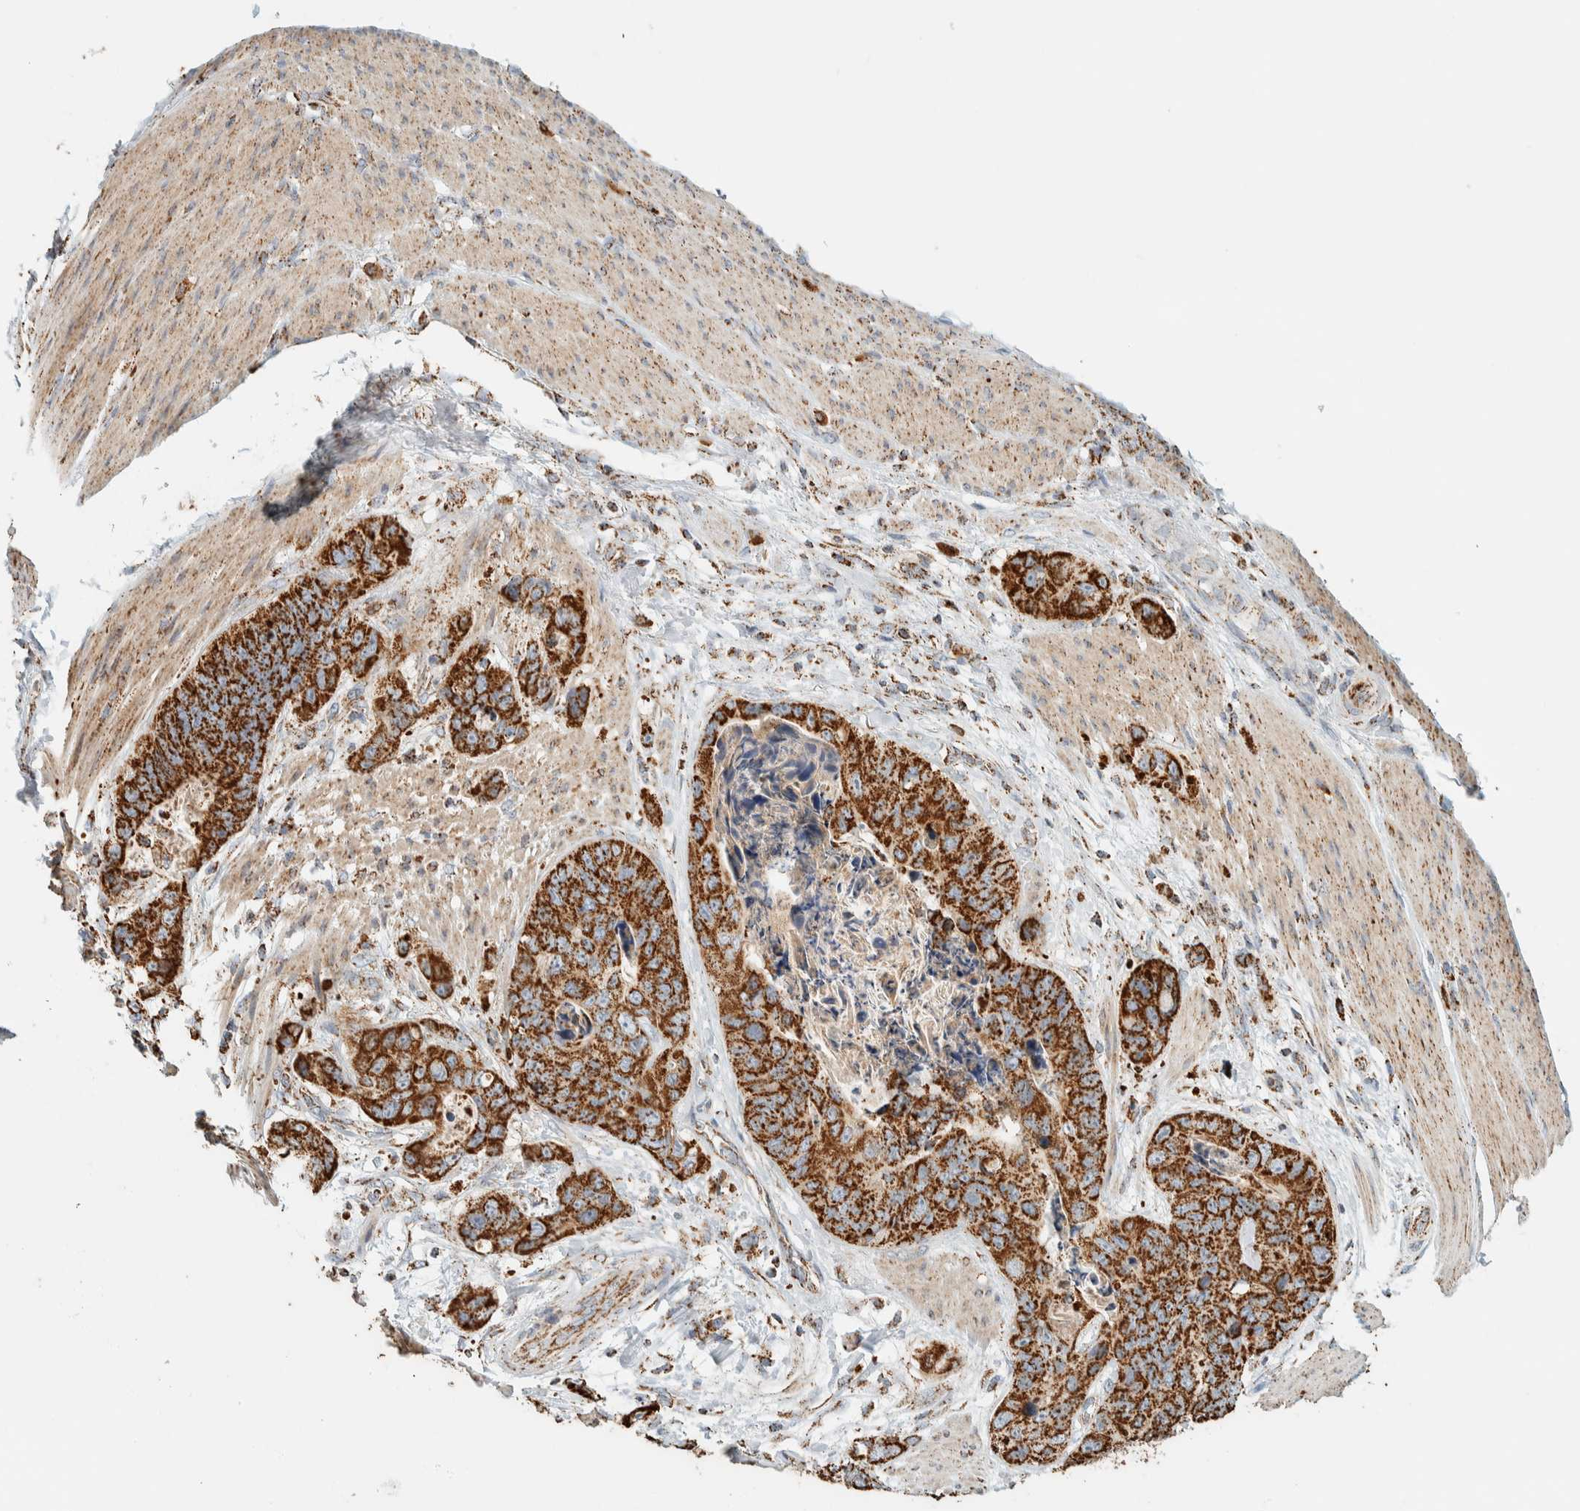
{"staining": {"intensity": "strong", "quantity": ">75%", "location": "cytoplasmic/membranous"}, "tissue": "stomach cancer", "cell_type": "Tumor cells", "image_type": "cancer", "snomed": [{"axis": "morphology", "description": "Normal tissue, NOS"}, {"axis": "morphology", "description": "Adenocarcinoma, NOS"}, {"axis": "topography", "description": "Stomach"}], "caption": "Immunohistochemistry (DAB (3,3'-diaminobenzidine)) staining of human stomach adenocarcinoma demonstrates strong cytoplasmic/membranous protein expression in approximately >75% of tumor cells. Immunohistochemistry (ihc) stains the protein in brown and the nuclei are stained blue.", "gene": "ZNF454", "patient": {"sex": "female", "age": 89}}